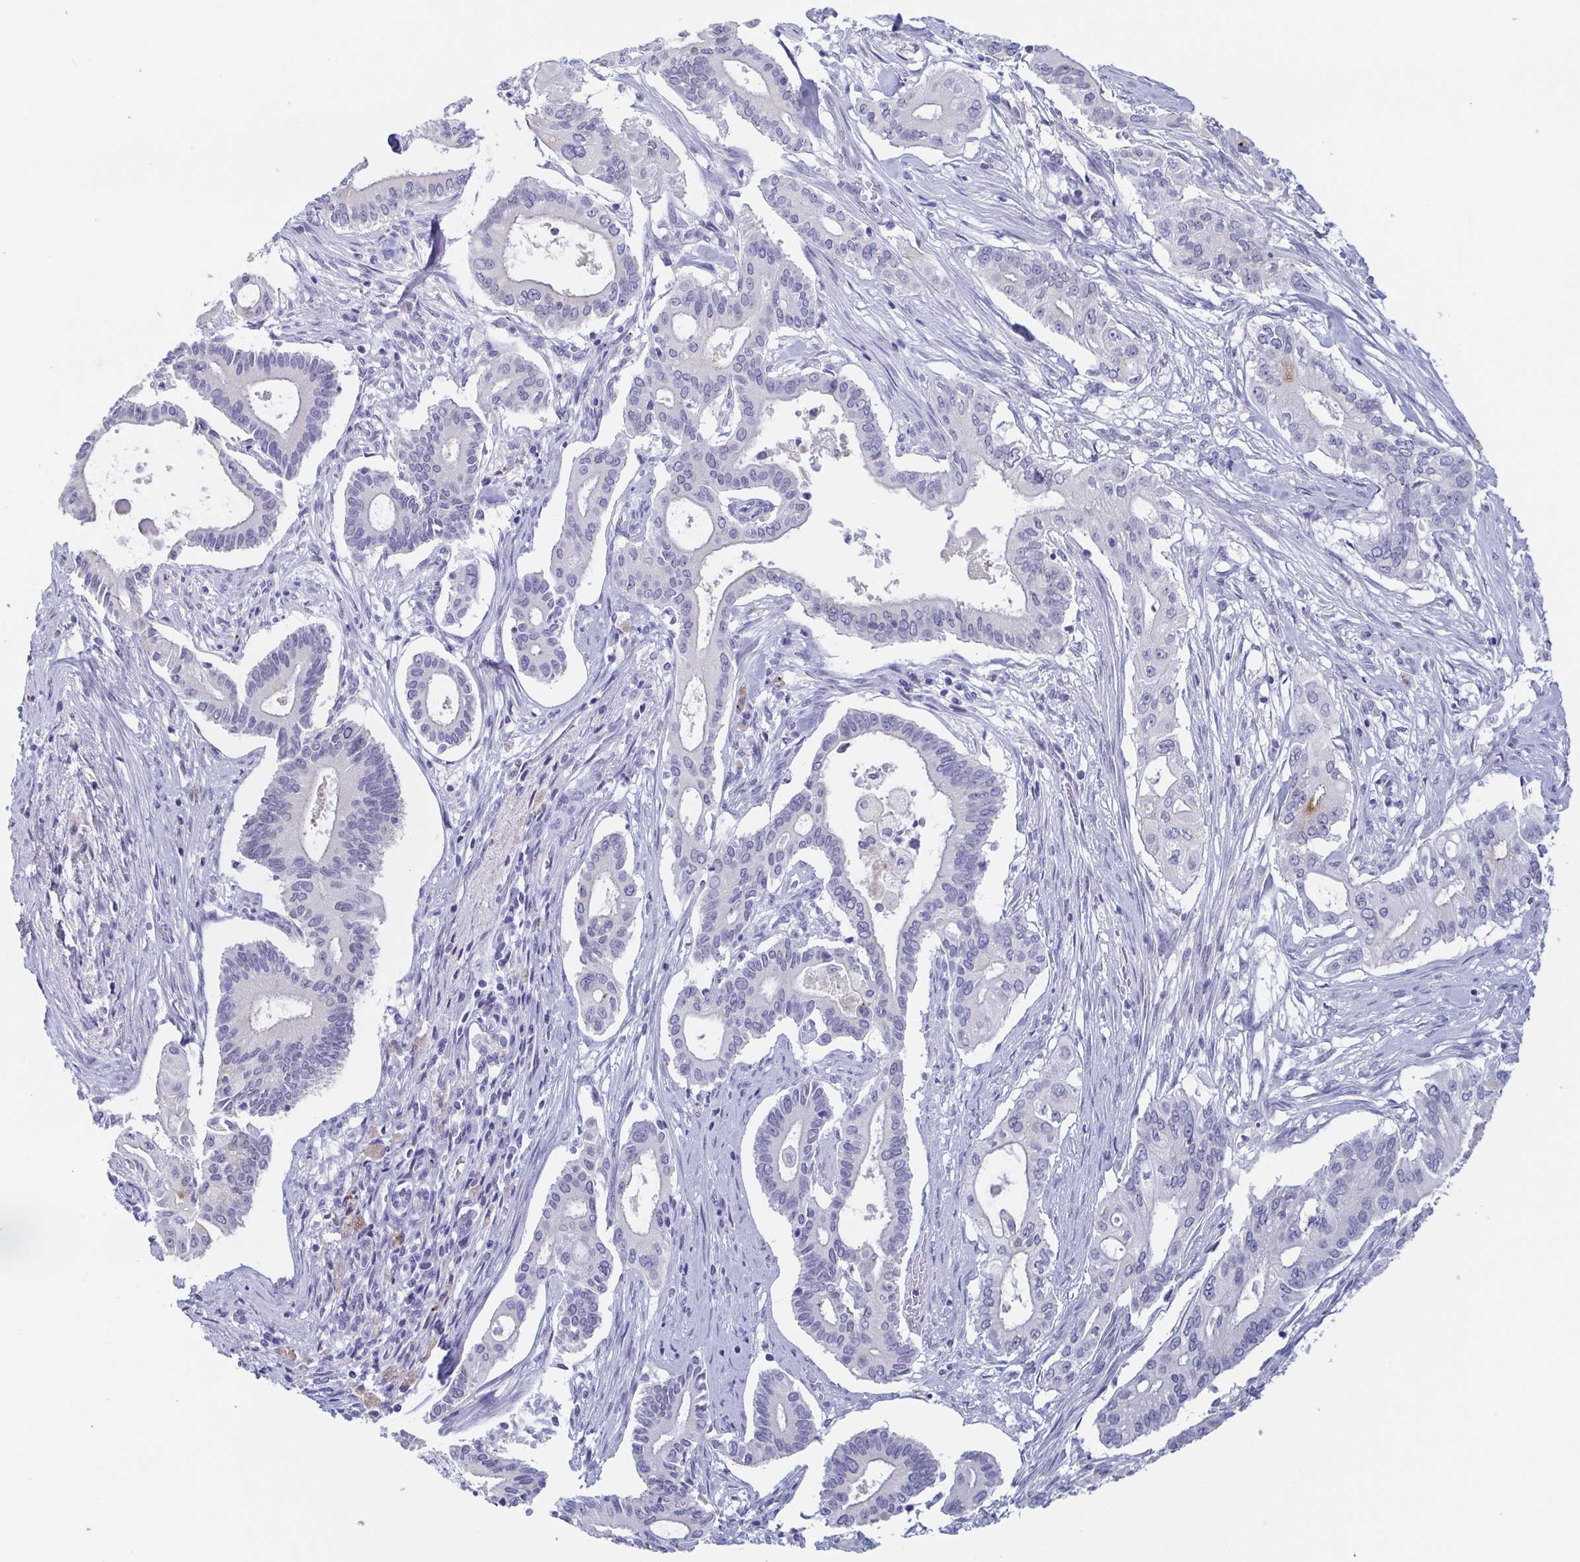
{"staining": {"intensity": "negative", "quantity": "none", "location": "none"}, "tissue": "pancreatic cancer", "cell_type": "Tumor cells", "image_type": "cancer", "snomed": [{"axis": "morphology", "description": "Adenocarcinoma, NOS"}, {"axis": "topography", "description": "Pancreas"}], "caption": "High power microscopy image of an immunohistochemistry (IHC) micrograph of pancreatic cancer, revealing no significant expression in tumor cells.", "gene": "REG4", "patient": {"sex": "female", "age": 68}}